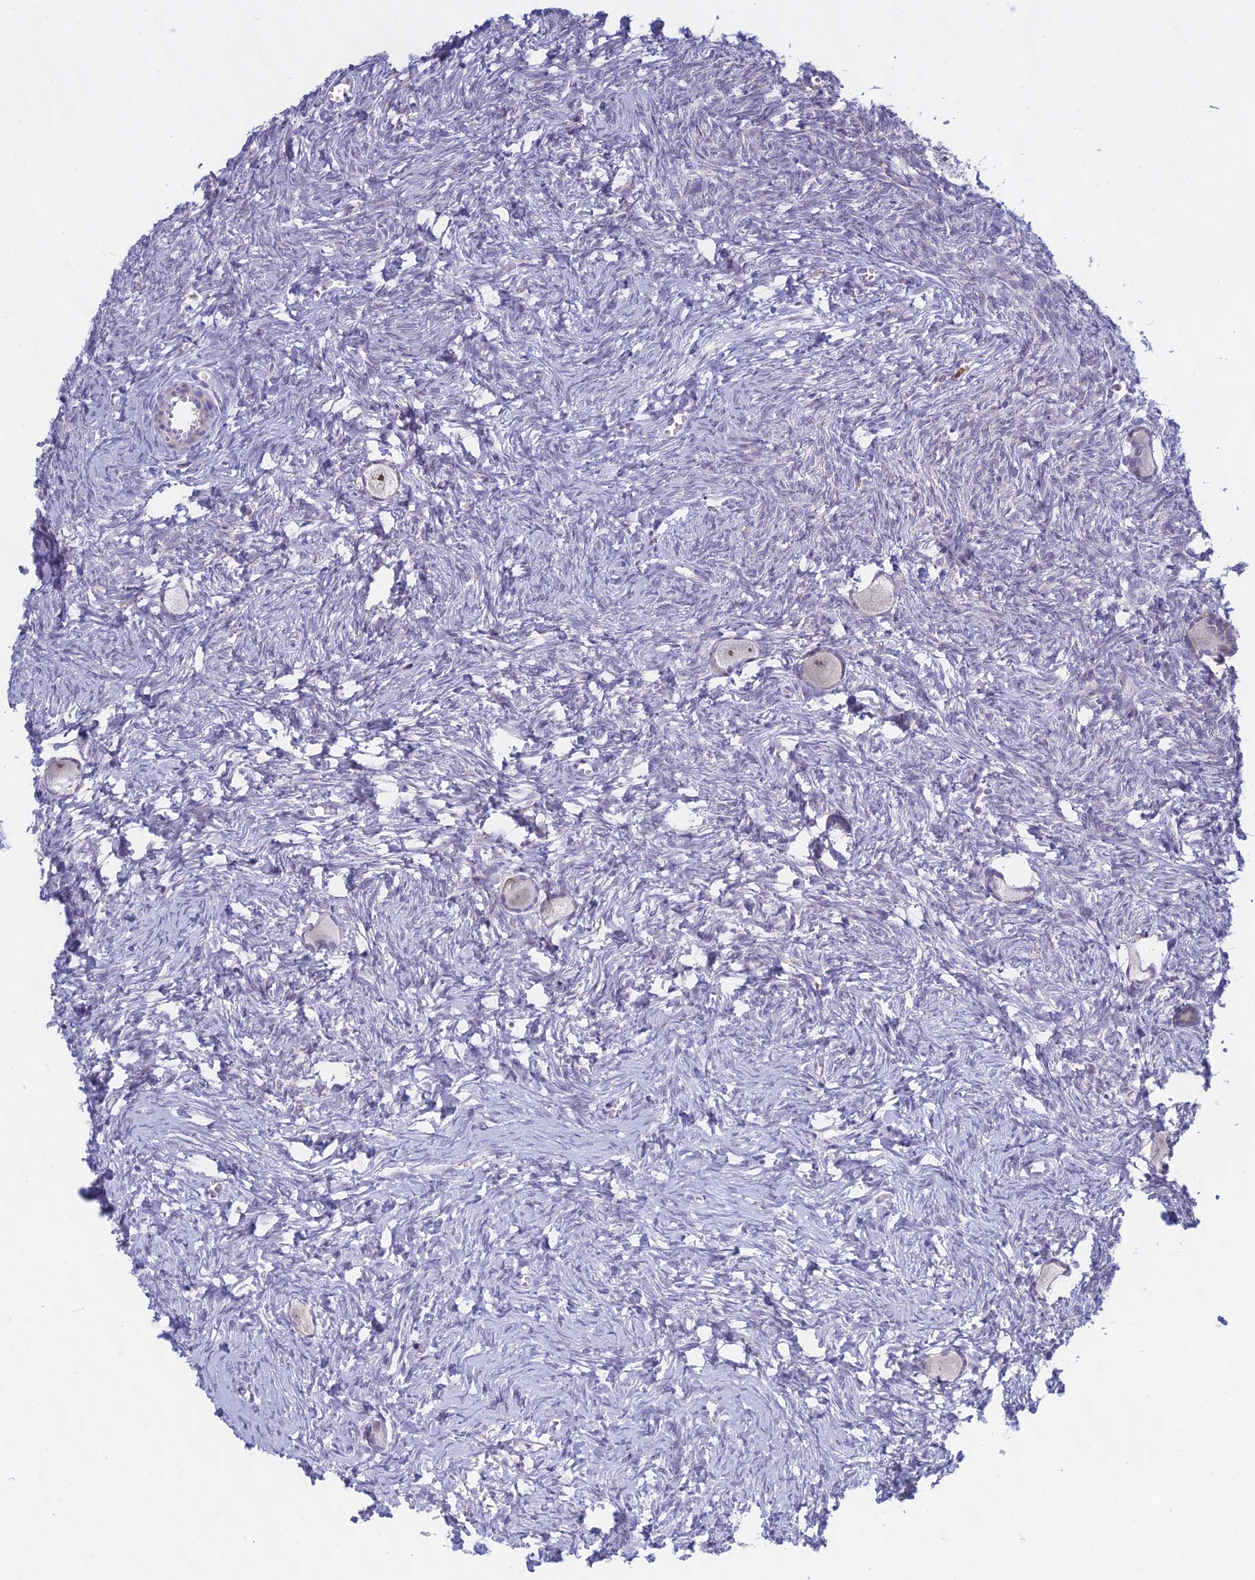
{"staining": {"intensity": "negative", "quantity": "none", "location": "none"}, "tissue": "ovary", "cell_type": "Follicle cells", "image_type": "normal", "snomed": [{"axis": "morphology", "description": "Normal tissue, NOS"}, {"axis": "topography", "description": "Ovary"}], "caption": "Immunohistochemical staining of unremarkable ovary exhibits no significant positivity in follicle cells.", "gene": "KRR1", "patient": {"sex": "female", "age": 27}}